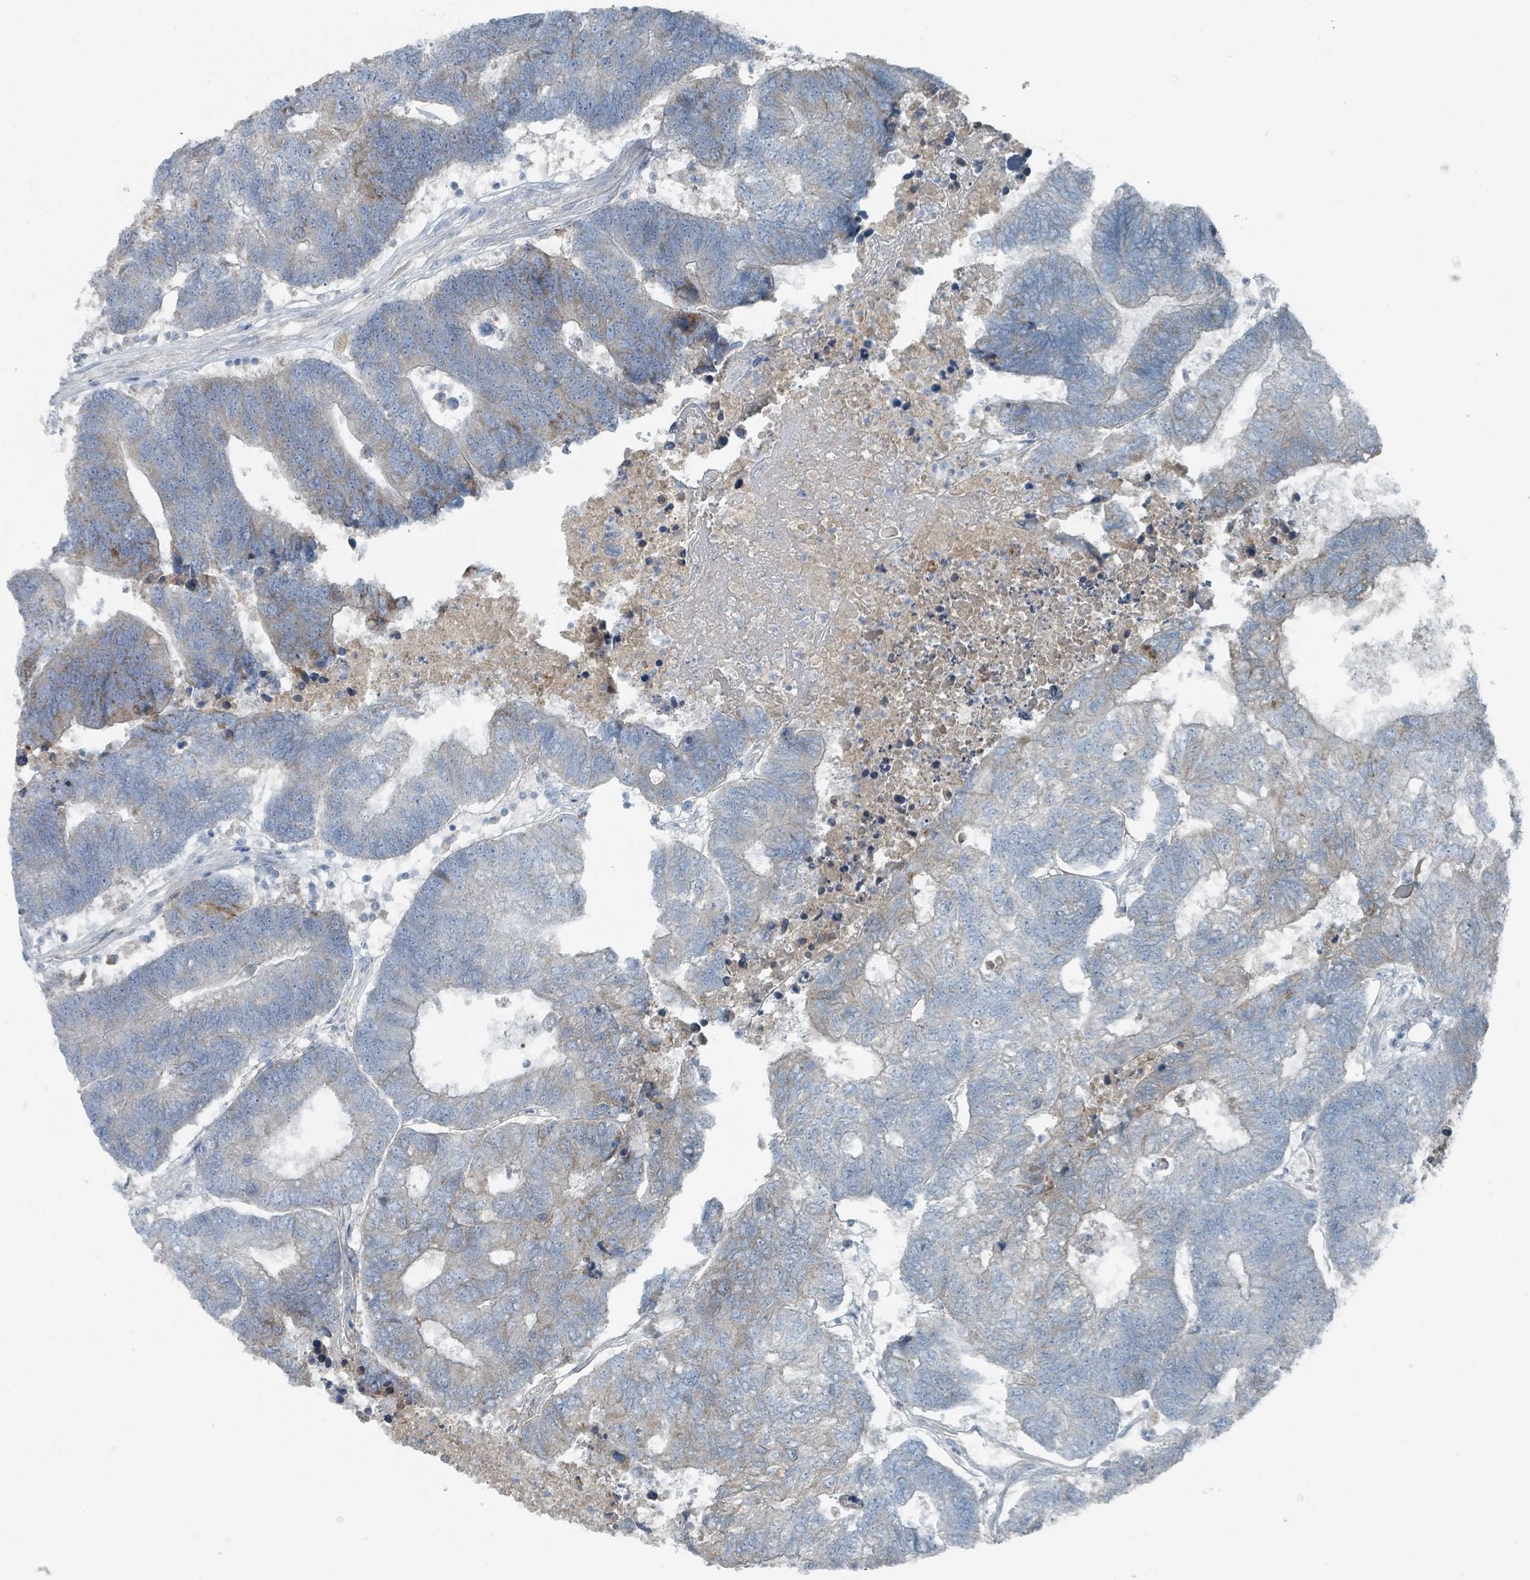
{"staining": {"intensity": "weak", "quantity": "<25%", "location": "cytoplasmic/membranous"}, "tissue": "colorectal cancer", "cell_type": "Tumor cells", "image_type": "cancer", "snomed": [{"axis": "morphology", "description": "Adenocarcinoma, NOS"}, {"axis": "topography", "description": "Colon"}], "caption": "Tumor cells show no significant staining in colorectal adenocarcinoma.", "gene": "RASA4", "patient": {"sex": "female", "age": 48}}